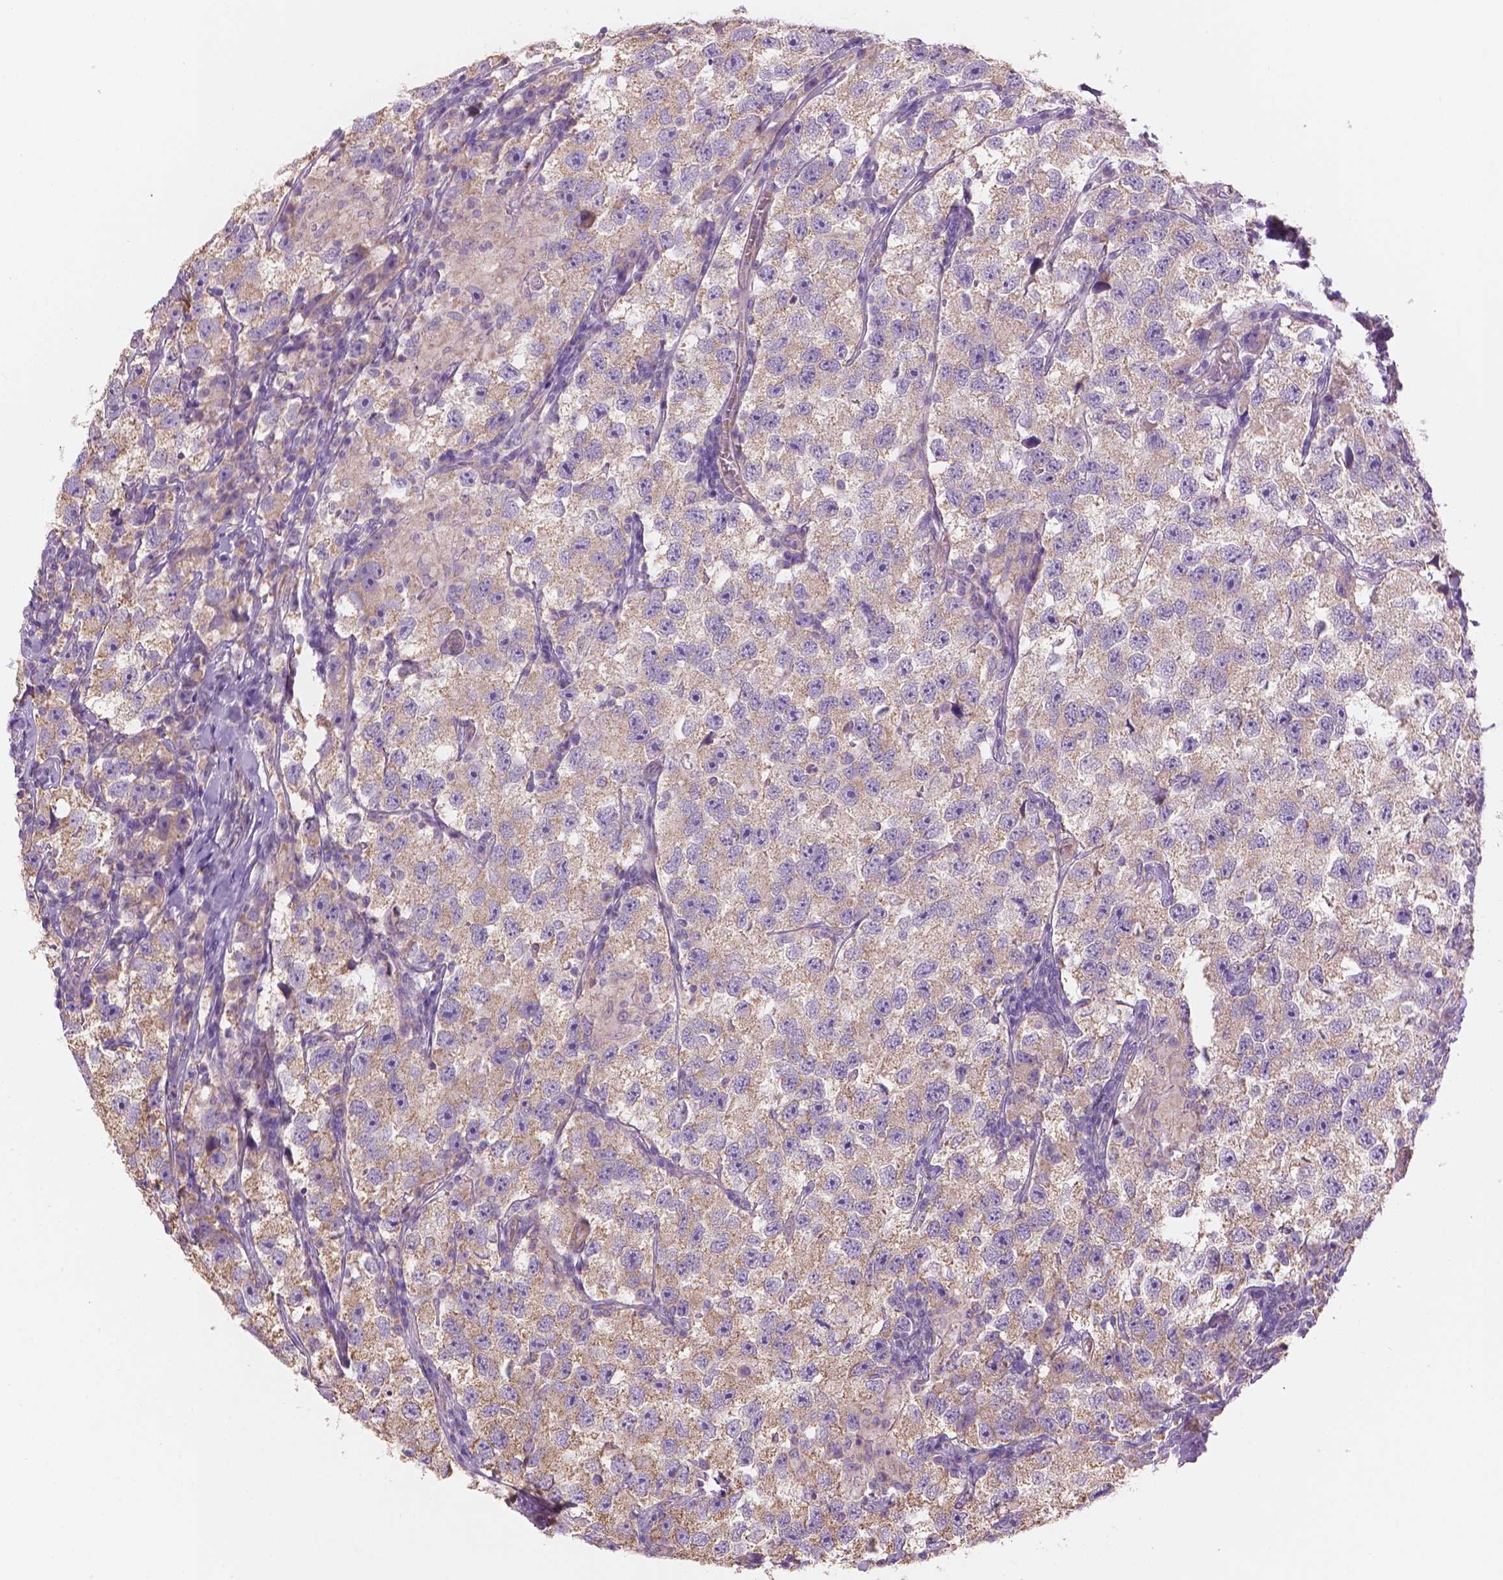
{"staining": {"intensity": "weak", "quantity": ">75%", "location": "cytoplasmic/membranous"}, "tissue": "testis cancer", "cell_type": "Tumor cells", "image_type": "cancer", "snomed": [{"axis": "morphology", "description": "Seminoma, NOS"}, {"axis": "topography", "description": "Testis"}], "caption": "This micrograph demonstrates seminoma (testis) stained with immunohistochemistry to label a protein in brown. The cytoplasmic/membranous of tumor cells show weak positivity for the protein. Nuclei are counter-stained blue.", "gene": "TTC29", "patient": {"sex": "male", "age": 26}}